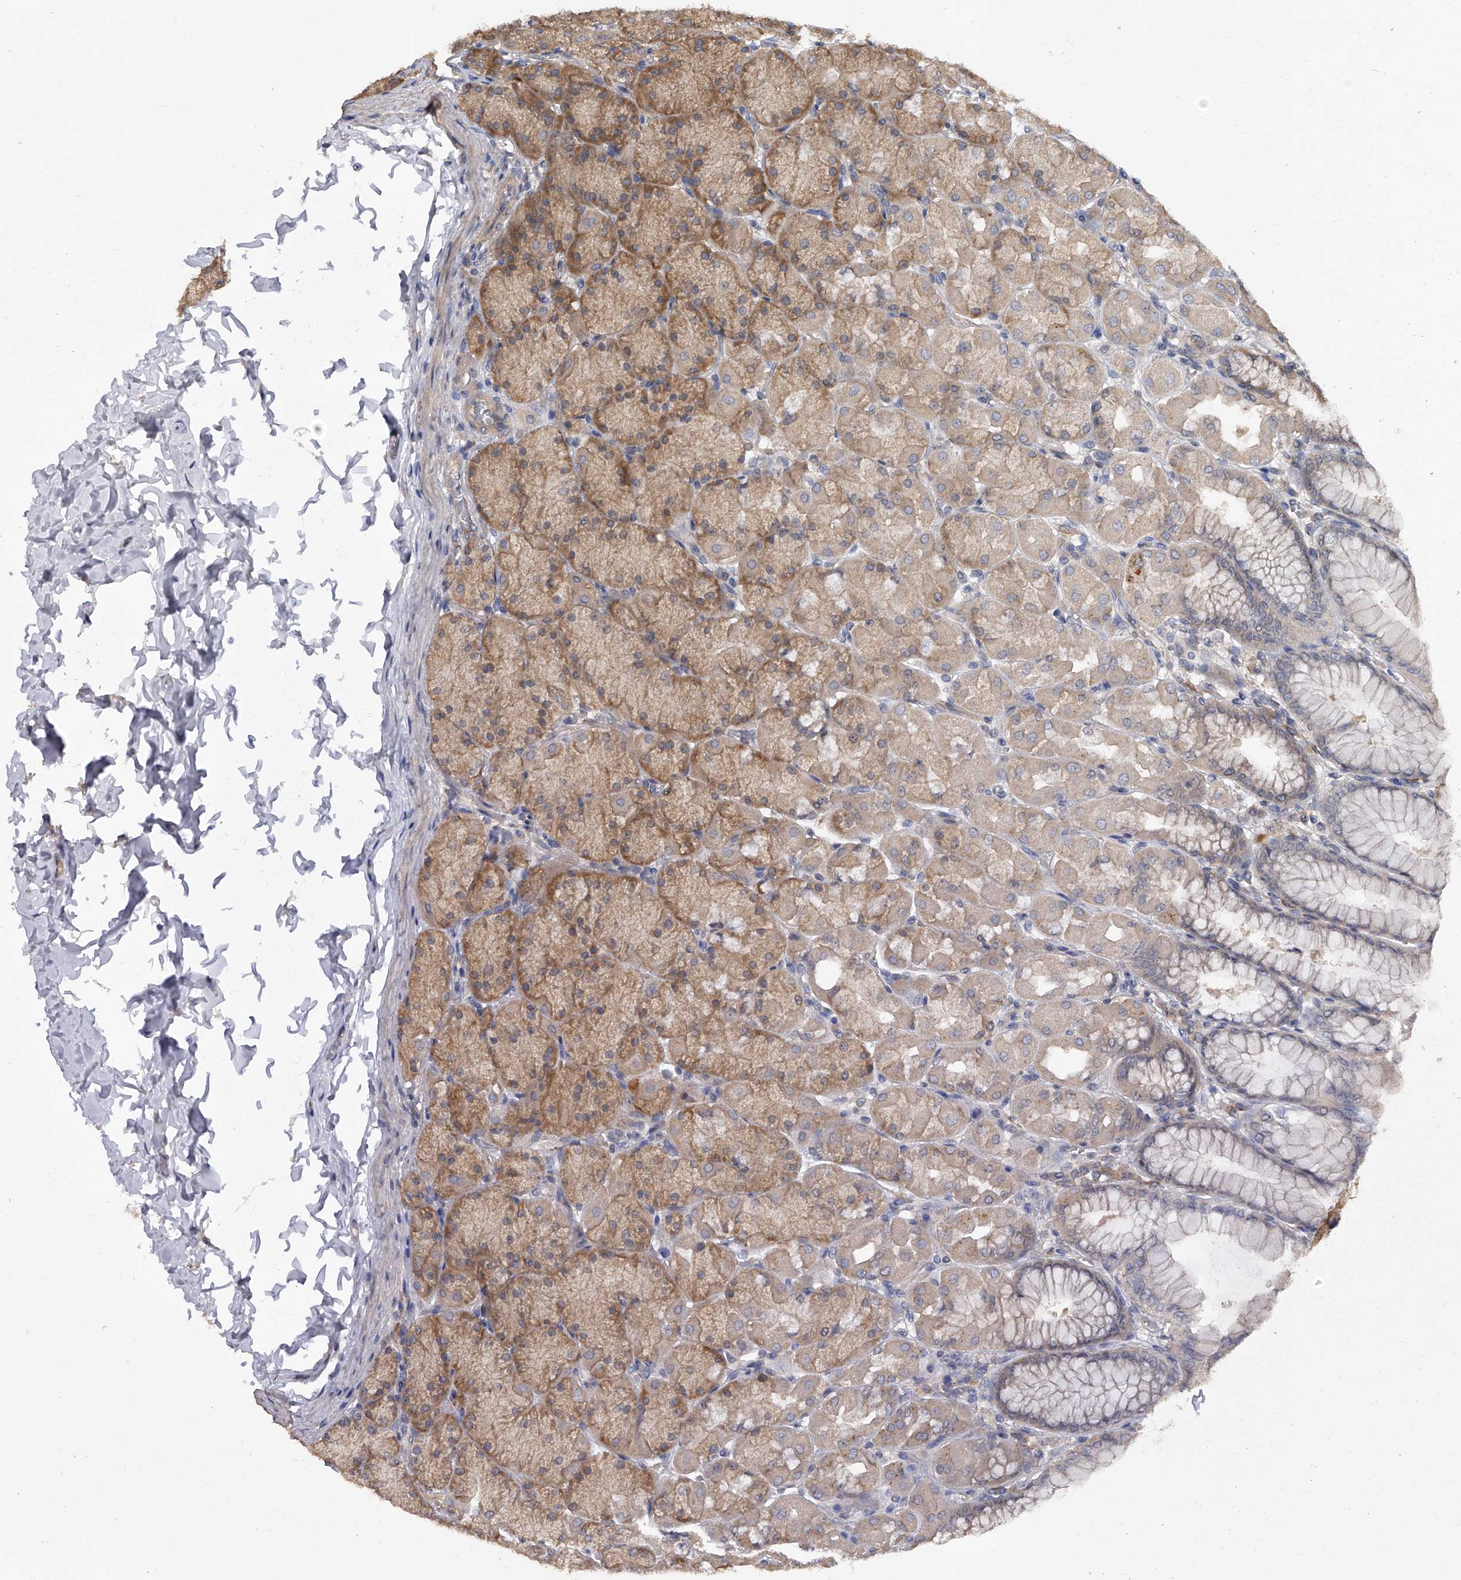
{"staining": {"intensity": "moderate", "quantity": "25%-75%", "location": "cytoplasmic/membranous"}, "tissue": "stomach", "cell_type": "Glandular cells", "image_type": "normal", "snomed": [{"axis": "morphology", "description": "Normal tissue, NOS"}, {"axis": "topography", "description": "Stomach, upper"}], "caption": "A photomicrograph of stomach stained for a protein exhibits moderate cytoplasmic/membranous brown staining in glandular cells. The protein of interest is stained brown, and the nuclei are stained in blue (DAB IHC with brightfield microscopy, high magnification).", "gene": "CFAP298", "patient": {"sex": "female", "age": 56}}